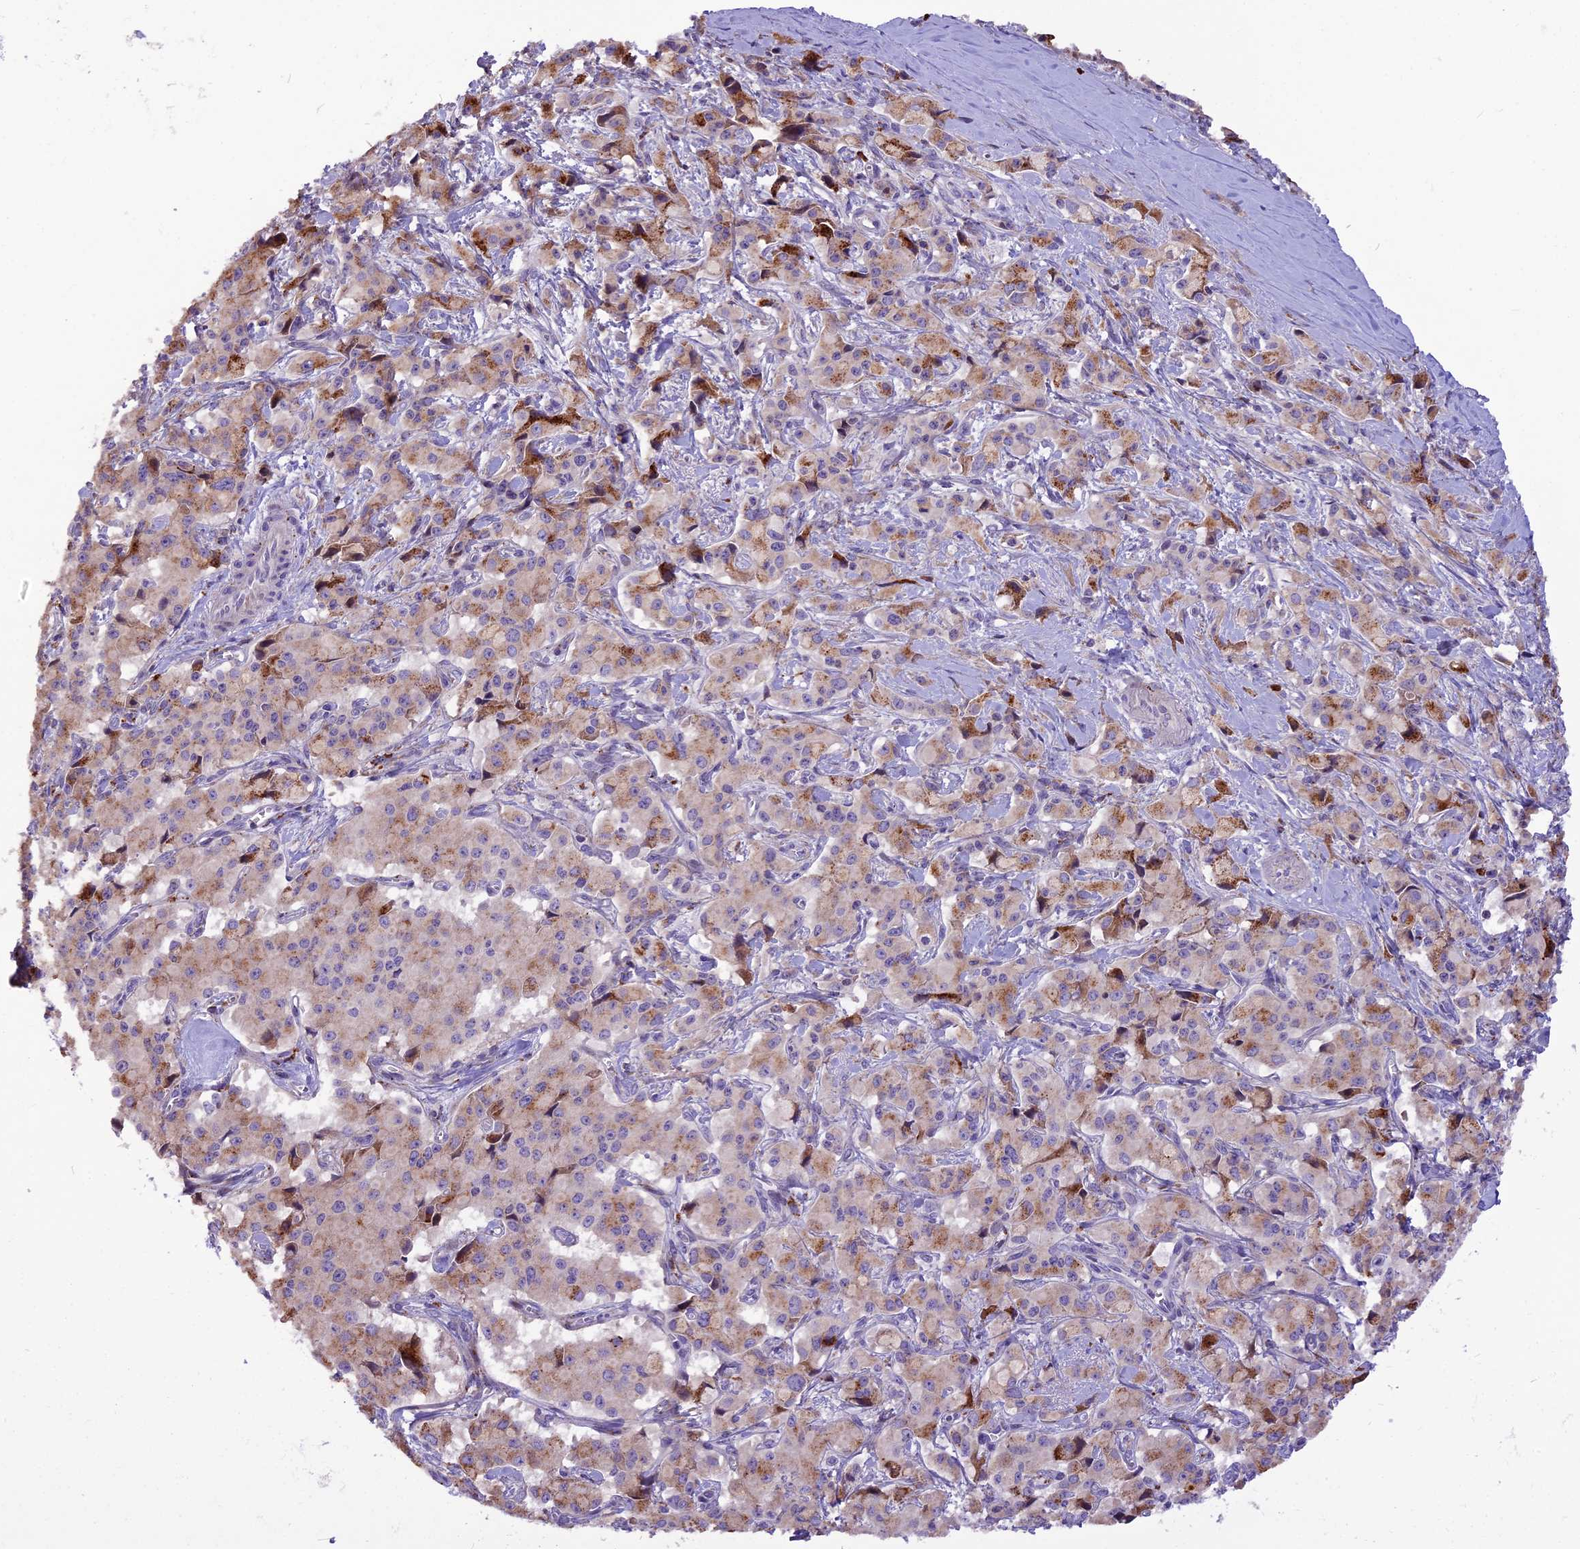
{"staining": {"intensity": "weak", "quantity": ">75%", "location": "cytoplasmic/membranous"}, "tissue": "pancreatic cancer", "cell_type": "Tumor cells", "image_type": "cancer", "snomed": [{"axis": "morphology", "description": "Adenocarcinoma, NOS"}, {"axis": "topography", "description": "Pancreas"}], "caption": "Immunohistochemistry (IHC) image of pancreatic cancer (adenocarcinoma) stained for a protein (brown), which exhibits low levels of weak cytoplasmic/membranous staining in approximately >75% of tumor cells.", "gene": "THRSP", "patient": {"sex": "male", "age": 65}}